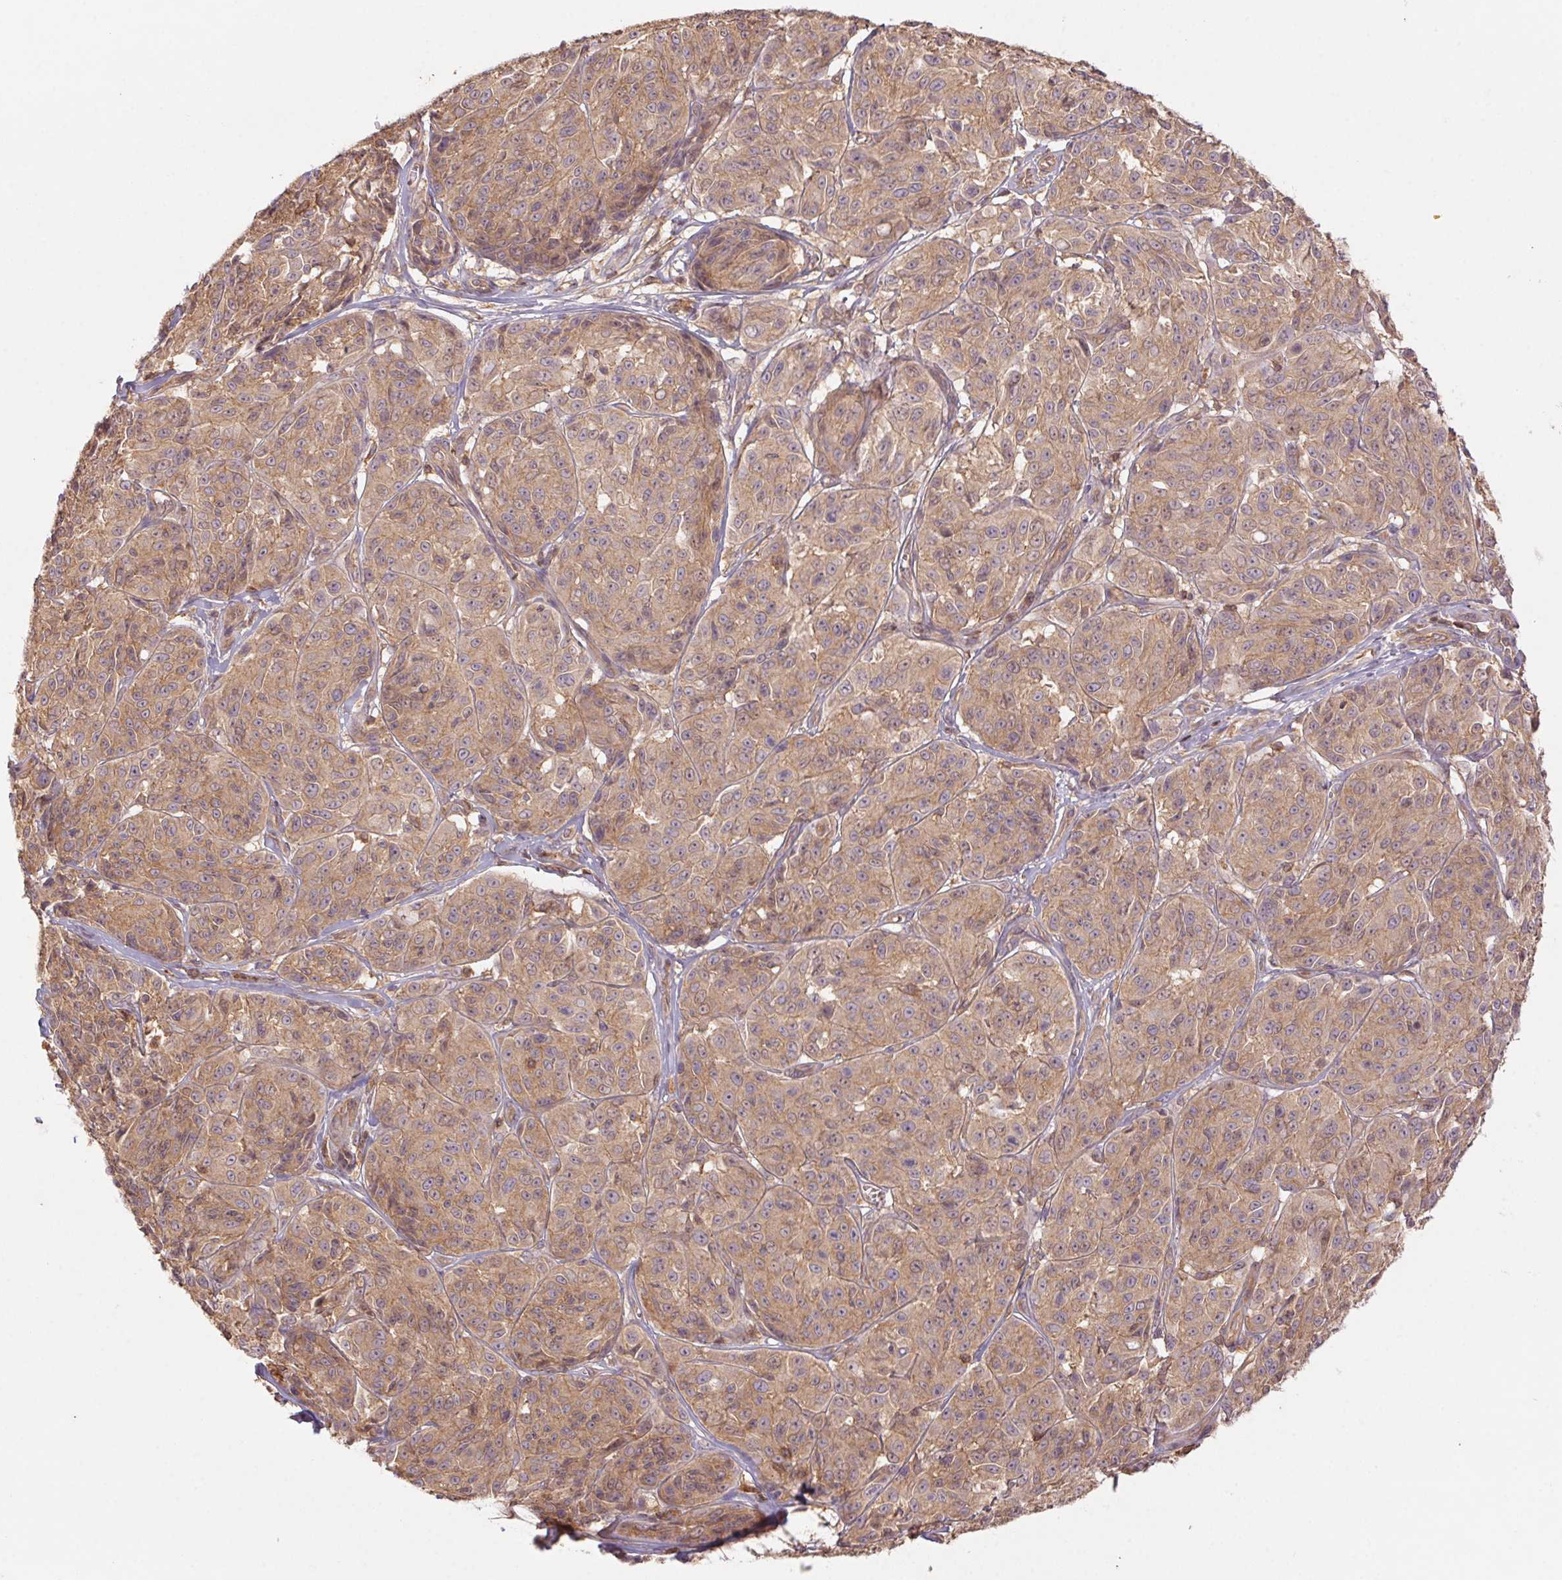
{"staining": {"intensity": "moderate", "quantity": ">75%", "location": "cytoplasmic/membranous"}, "tissue": "melanoma", "cell_type": "Tumor cells", "image_type": "cancer", "snomed": [{"axis": "morphology", "description": "Malignant melanoma, NOS"}, {"axis": "topography", "description": "Skin"}], "caption": "Melanoma stained with a protein marker exhibits moderate staining in tumor cells.", "gene": "TUBA3D", "patient": {"sex": "male", "age": 91}}